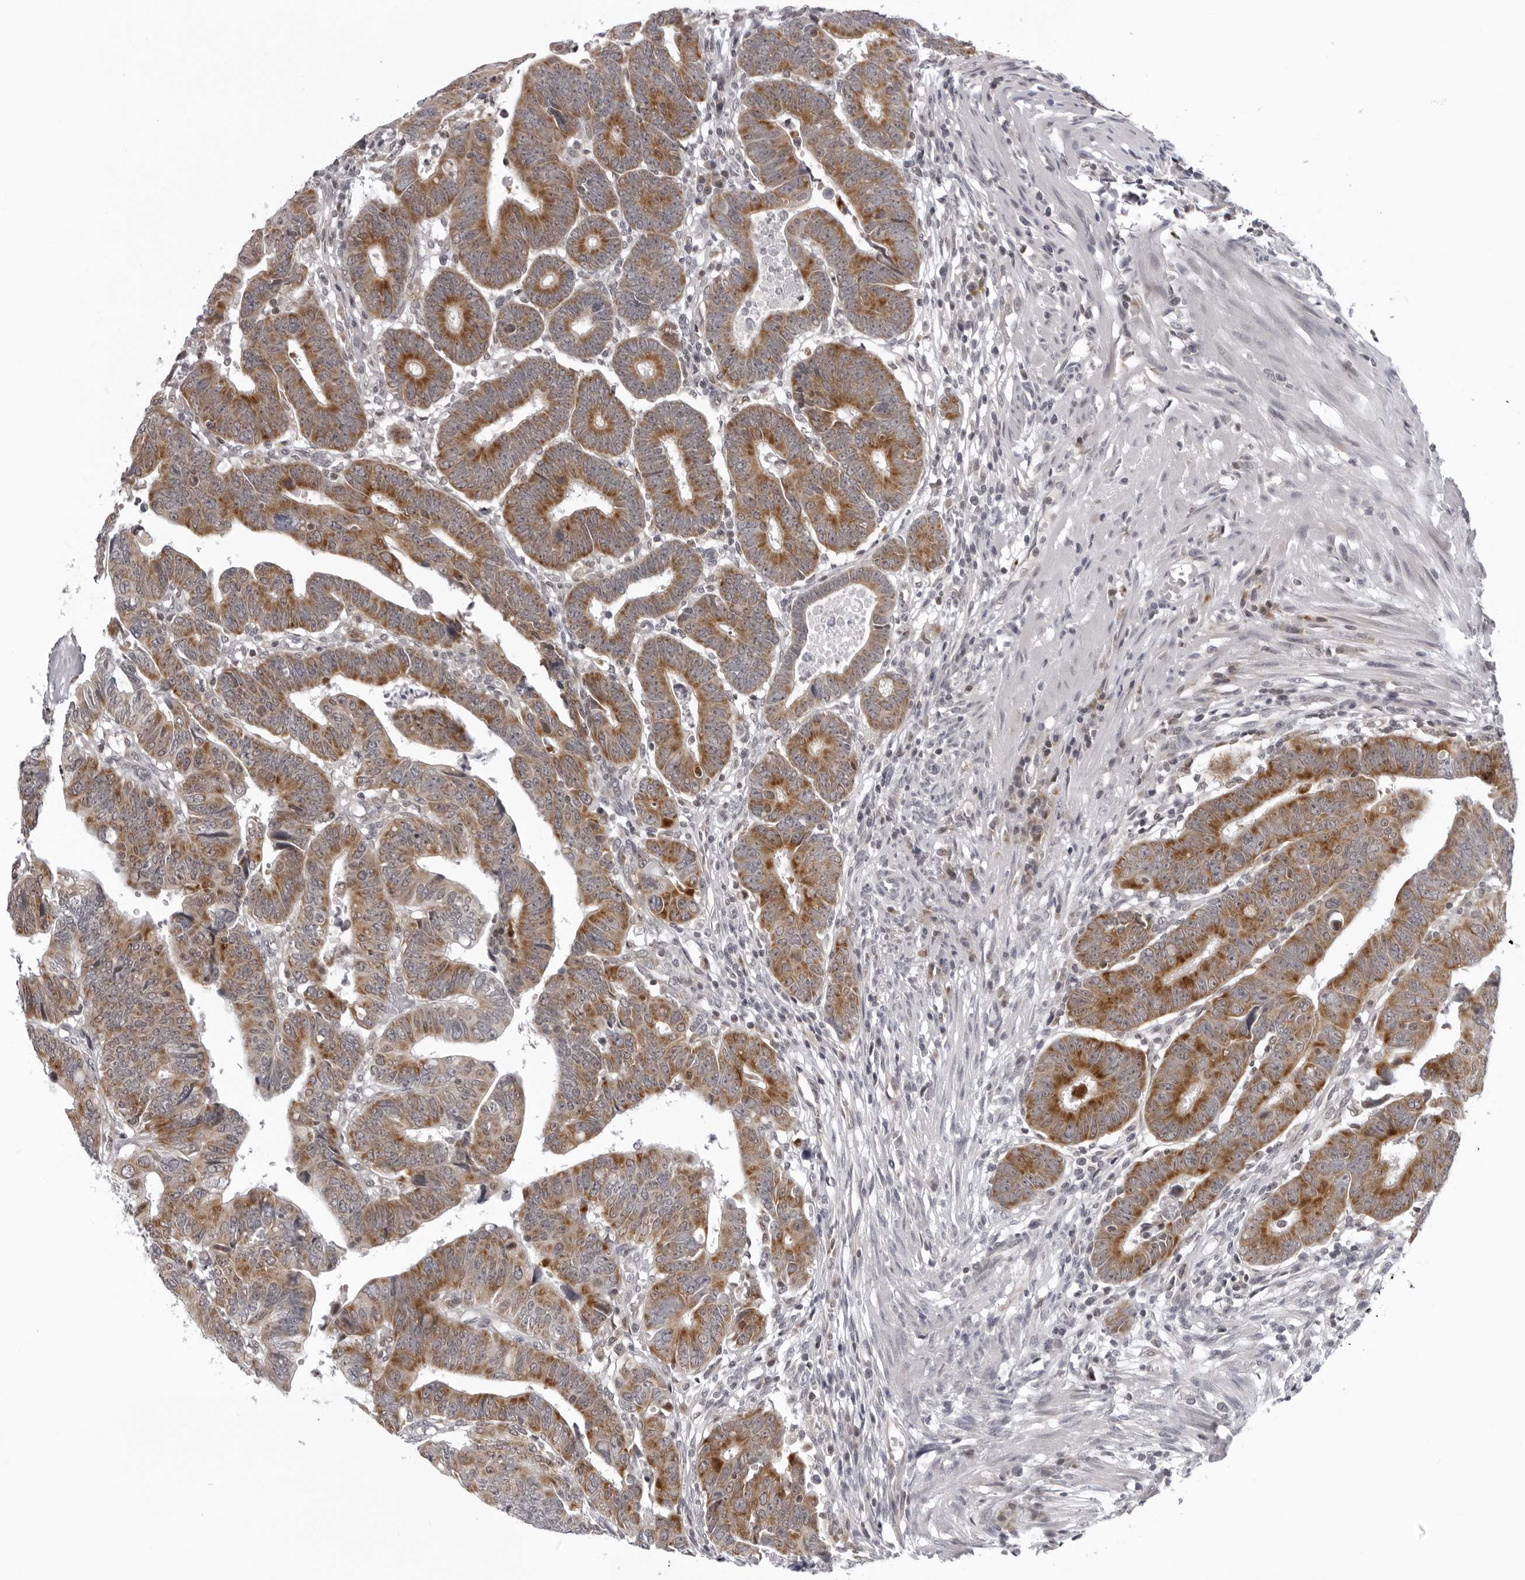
{"staining": {"intensity": "moderate", "quantity": ">75%", "location": "cytoplasmic/membranous"}, "tissue": "colorectal cancer", "cell_type": "Tumor cells", "image_type": "cancer", "snomed": [{"axis": "morphology", "description": "Adenocarcinoma, NOS"}, {"axis": "topography", "description": "Rectum"}], "caption": "DAB (3,3'-diaminobenzidine) immunohistochemical staining of human colorectal cancer demonstrates moderate cytoplasmic/membranous protein positivity in about >75% of tumor cells. (DAB (3,3'-diaminobenzidine) = brown stain, brightfield microscopy at high magnification).", "gene": "MRPS15", "patient": {"sex": "female", "age": 65}}